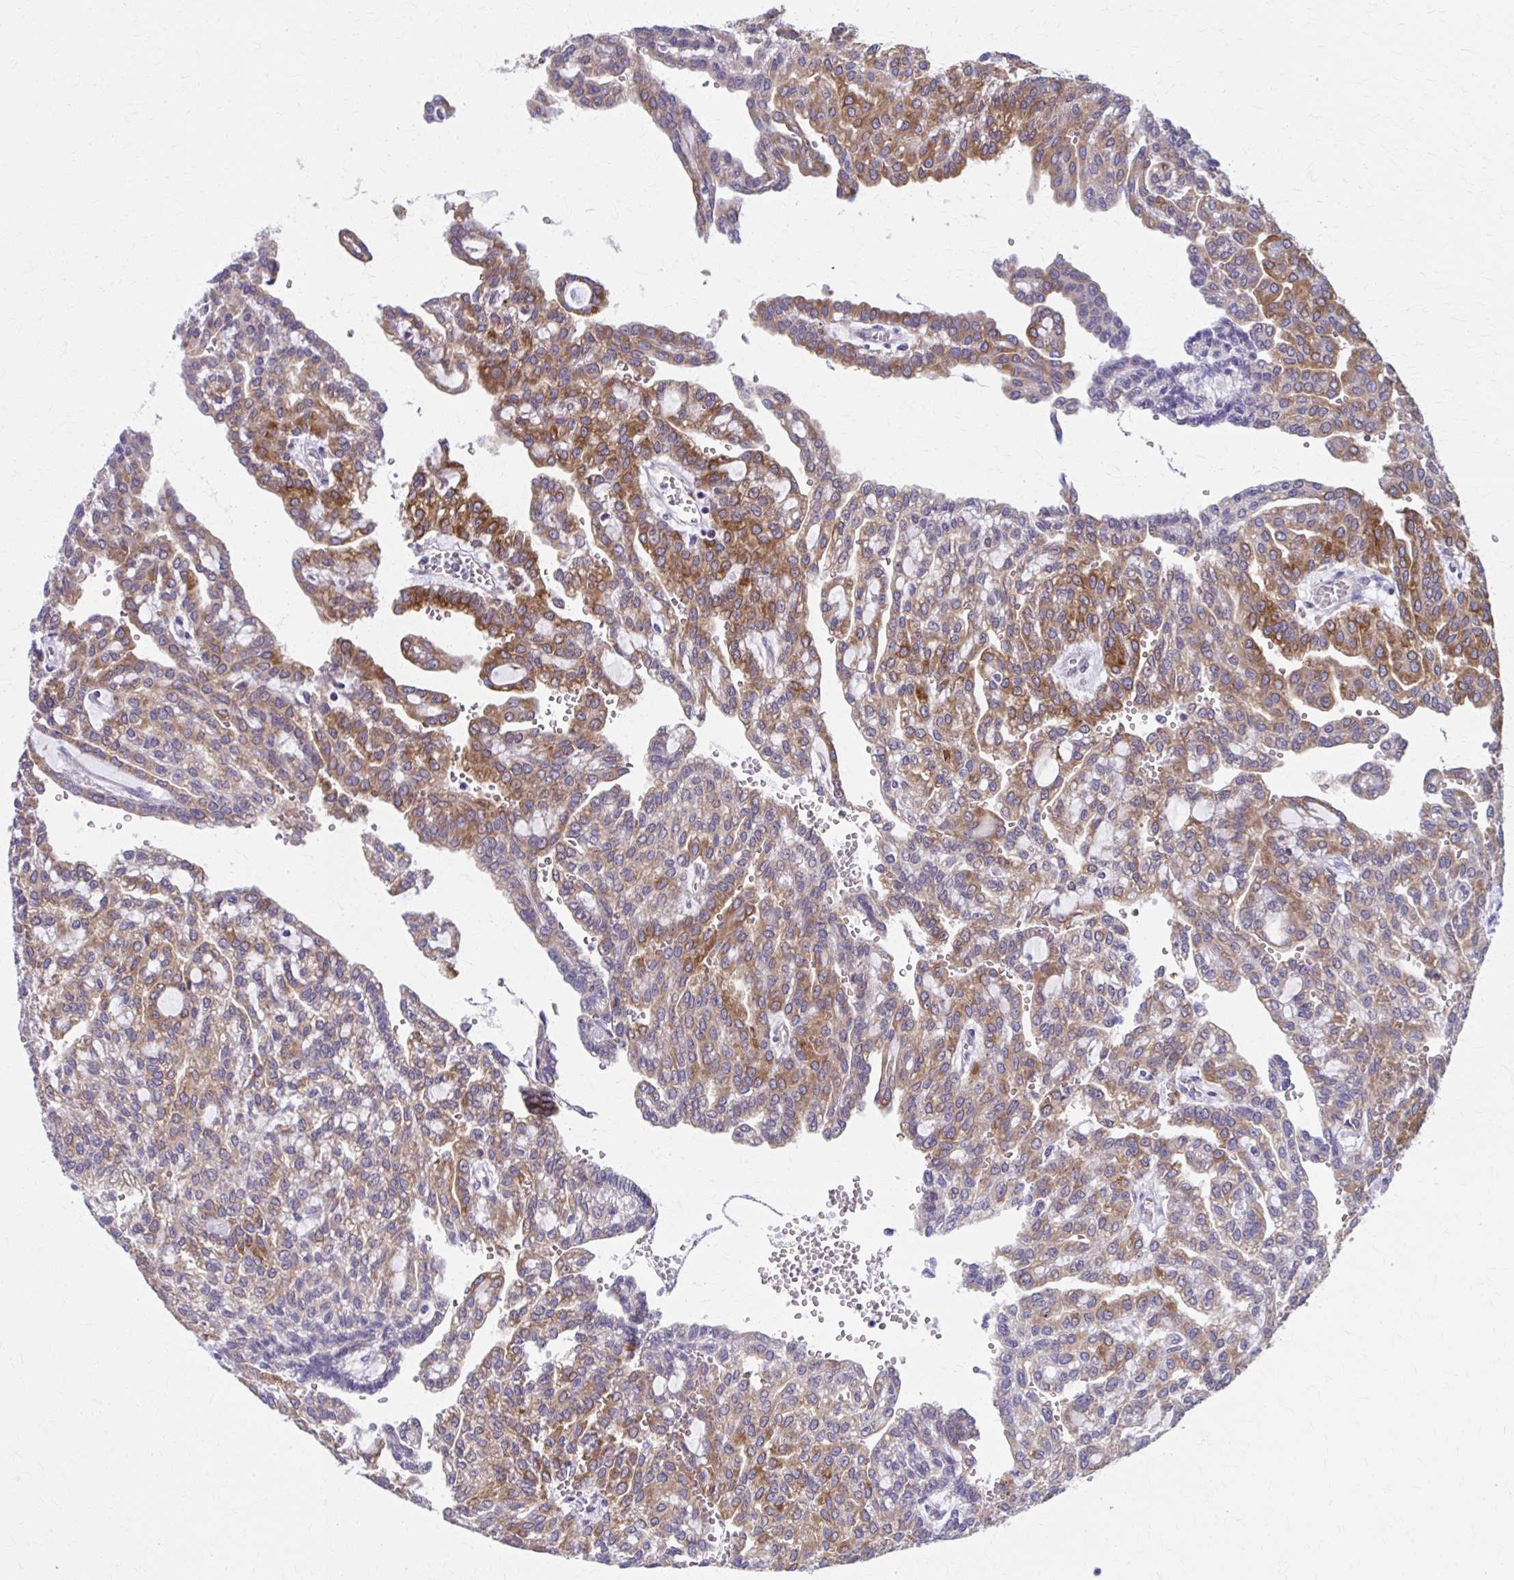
{"staining": {"intensity": "moderate", "quantity": ">75%", "location": "cytoplasmic/membranous"}, "tissue": "renal cancer", "cell_type": "Tumor cells", "image_type": "cancer", "snomed": [{"axis": "morphology", "description": "Adenocarcinoma, NOS"}, {"axis": "topography", "description": "Kidney"}], "caption": "Immunohistochemistry of human renal cancer (adenocarcinoma) shows medium levels of moderate cytoplasmic/membranous positivity in about >75% of tumor cells.", "gene": "SPATS2L", "patient": {"sex": "male", "age": 63}}